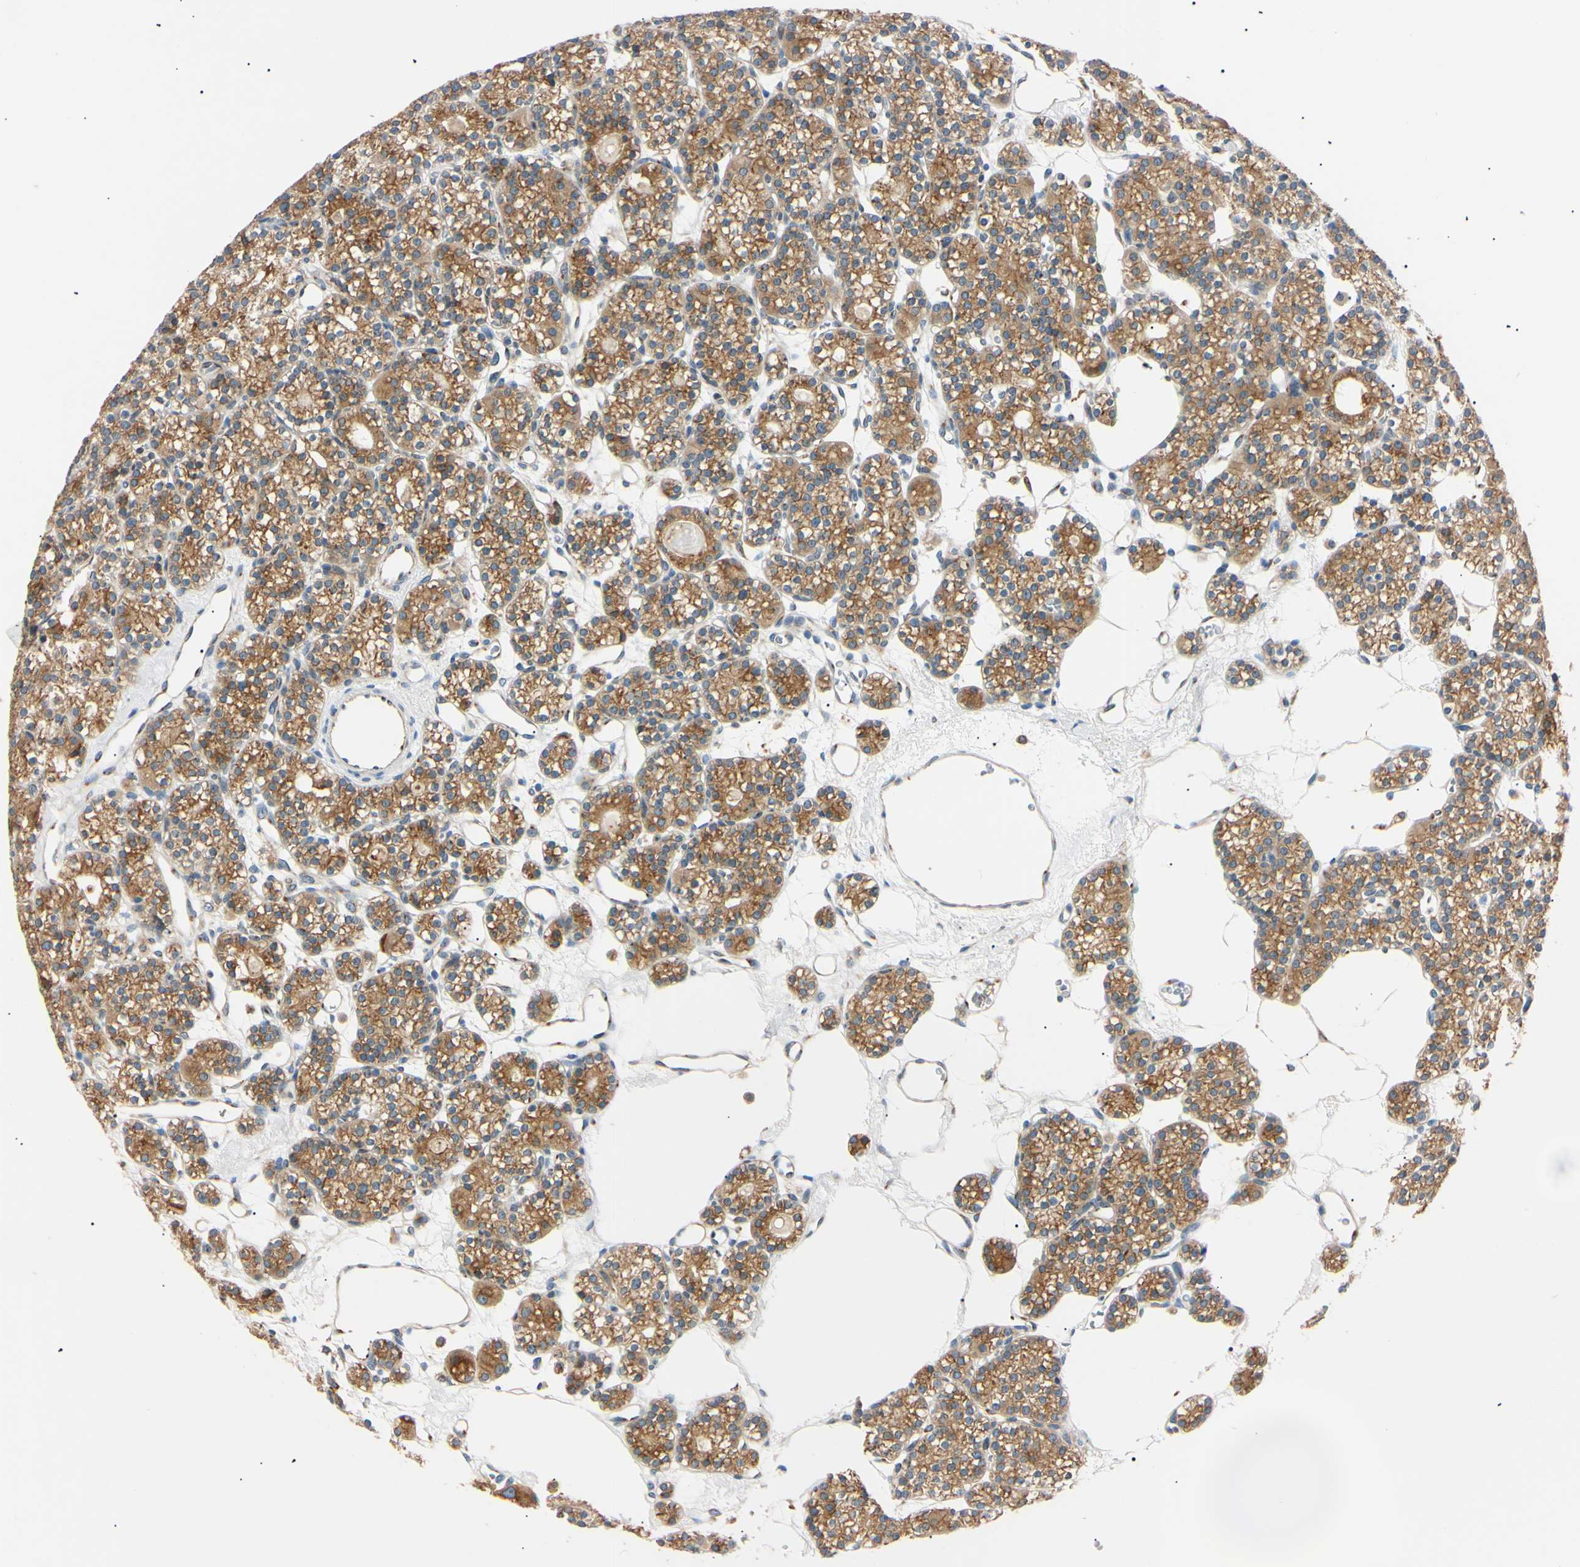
{"staining": {"intensity": "moderate", "quantity": ">75%", "location": "cytoplasmic/membranous"}, "tissue": "parathyroid gland", "cell_type": "Glandular cells", "image_type": "normal", "snomed": [{"axis": "morphology", "description": "Normal tissue, NOS"}, {"axis": "topography", "description": "Parathyroid gland"}], "caption": "Parathyroid gland stained for a protein (brown) reveals moderate cytoplasmic/membranous positive positivity in about >75% of glandular cells.", "gene": "IER3IP1", "patient": {"sex": "female", "age": 64}}